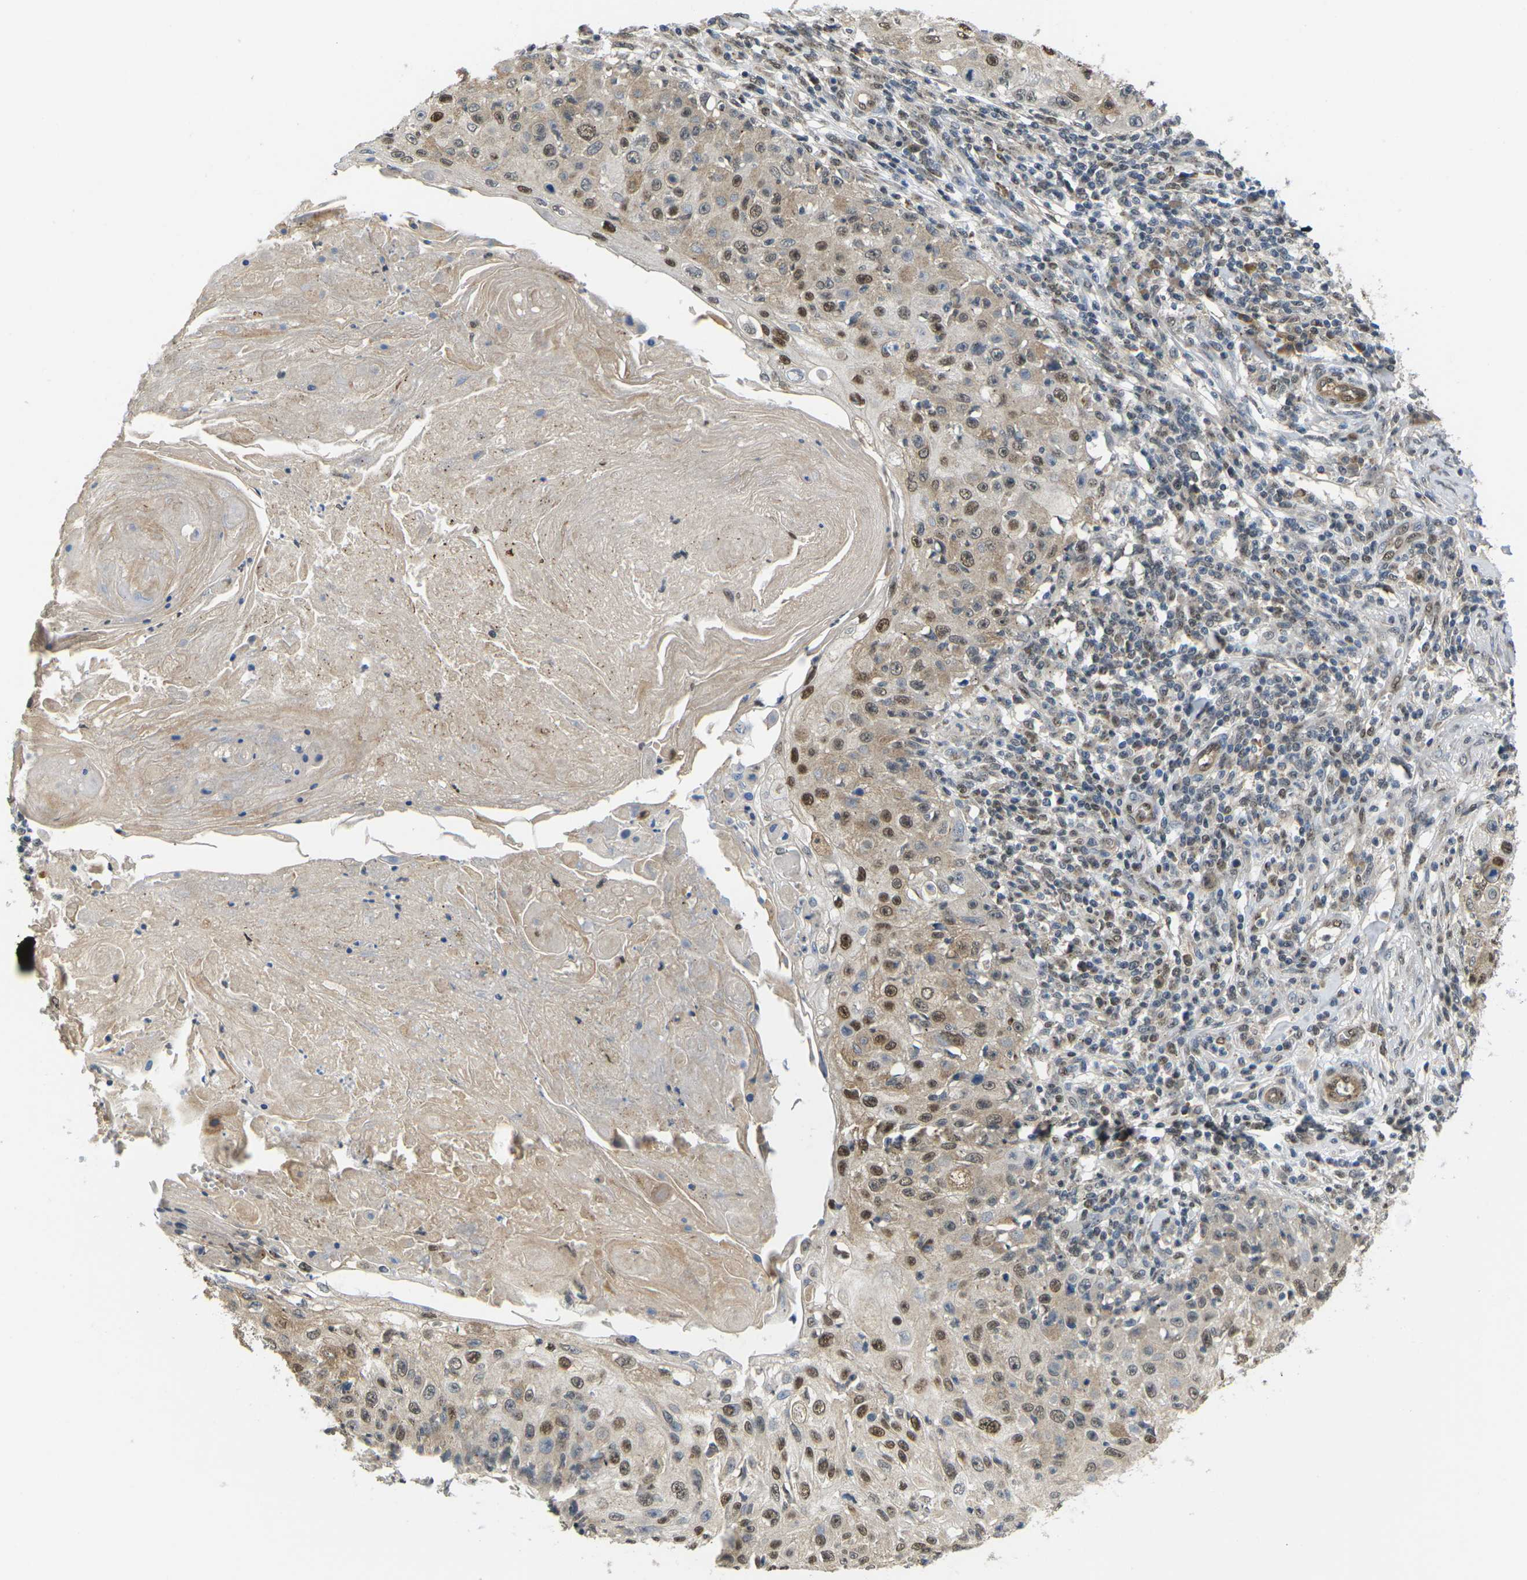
{"staining": {"intensity": "moderate", "quantity": ">75%", "location": "nuclear"}, "tissue": "skin cancer", "cell_type": "Tumor cells", "image_type": "cancer", "snomed": [{"axis": "morphology", "description": "Squamous cell carcinoma, NOS"}, {"axis": "topography", "description": "Skin"}], "caption": "Immunohistochemistry (IHC) image of neoplastic tissue: human squamous cell carcinoma (skin) stained using immunohistochemistry exhibits medium levels of moderate protein expression localized specifically in the nuclear of tumor cells, appearing as a nuclear brown color.", "gene": "ERBB4", "patient": {"sex": "male", "age": 86}}